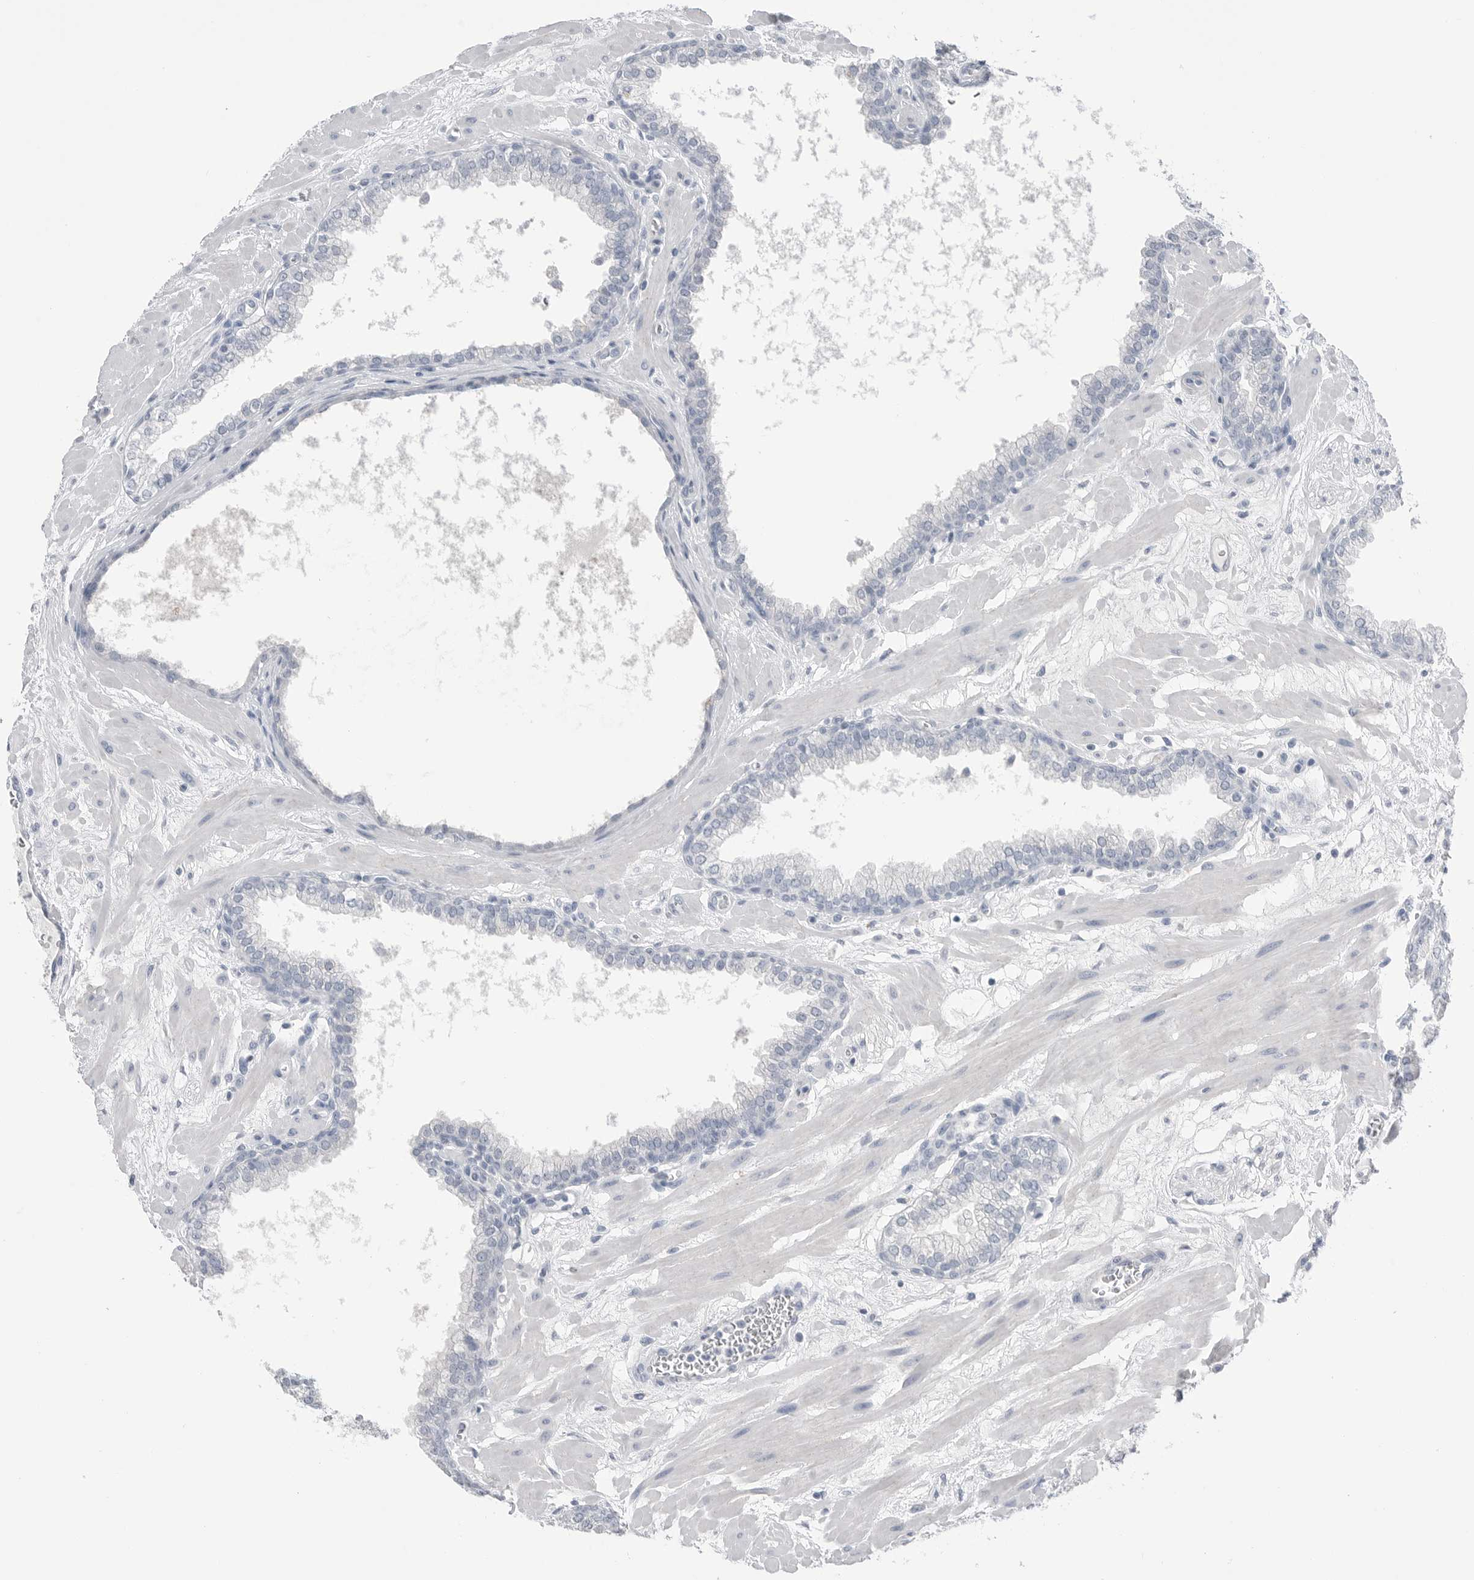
{"staining": {"intensity": "negative", "quantity": "none", "location": "none"}, "tissue": "prostate", "cell_type": "Glandular cells", "image_type": "normal", "snomed": [{"axis": "morphology", "description": "Normal tissue, NOS"}, {"axis": "morphology", "description": "Urothelial carcinoma, Low grade"}, {"axis": "topography", "description": "Urinary bladder"}, {"axis": "topography", "description": "Prostate"}], "caption": "High magnification brightfield microscopy of normal prostate stained with DAB (brown) and counterstained with hematoxylin (blue): glandular cells show no significant positivity. Brightfield microscopy of immunohistochemistry stained with DAB (3,3'-diaminobenzidine) (brown) and hematoxylin (blue), captured at high magnification.", "gene": "ABHD12", "patient": {"sex": "male", "age": 60}}